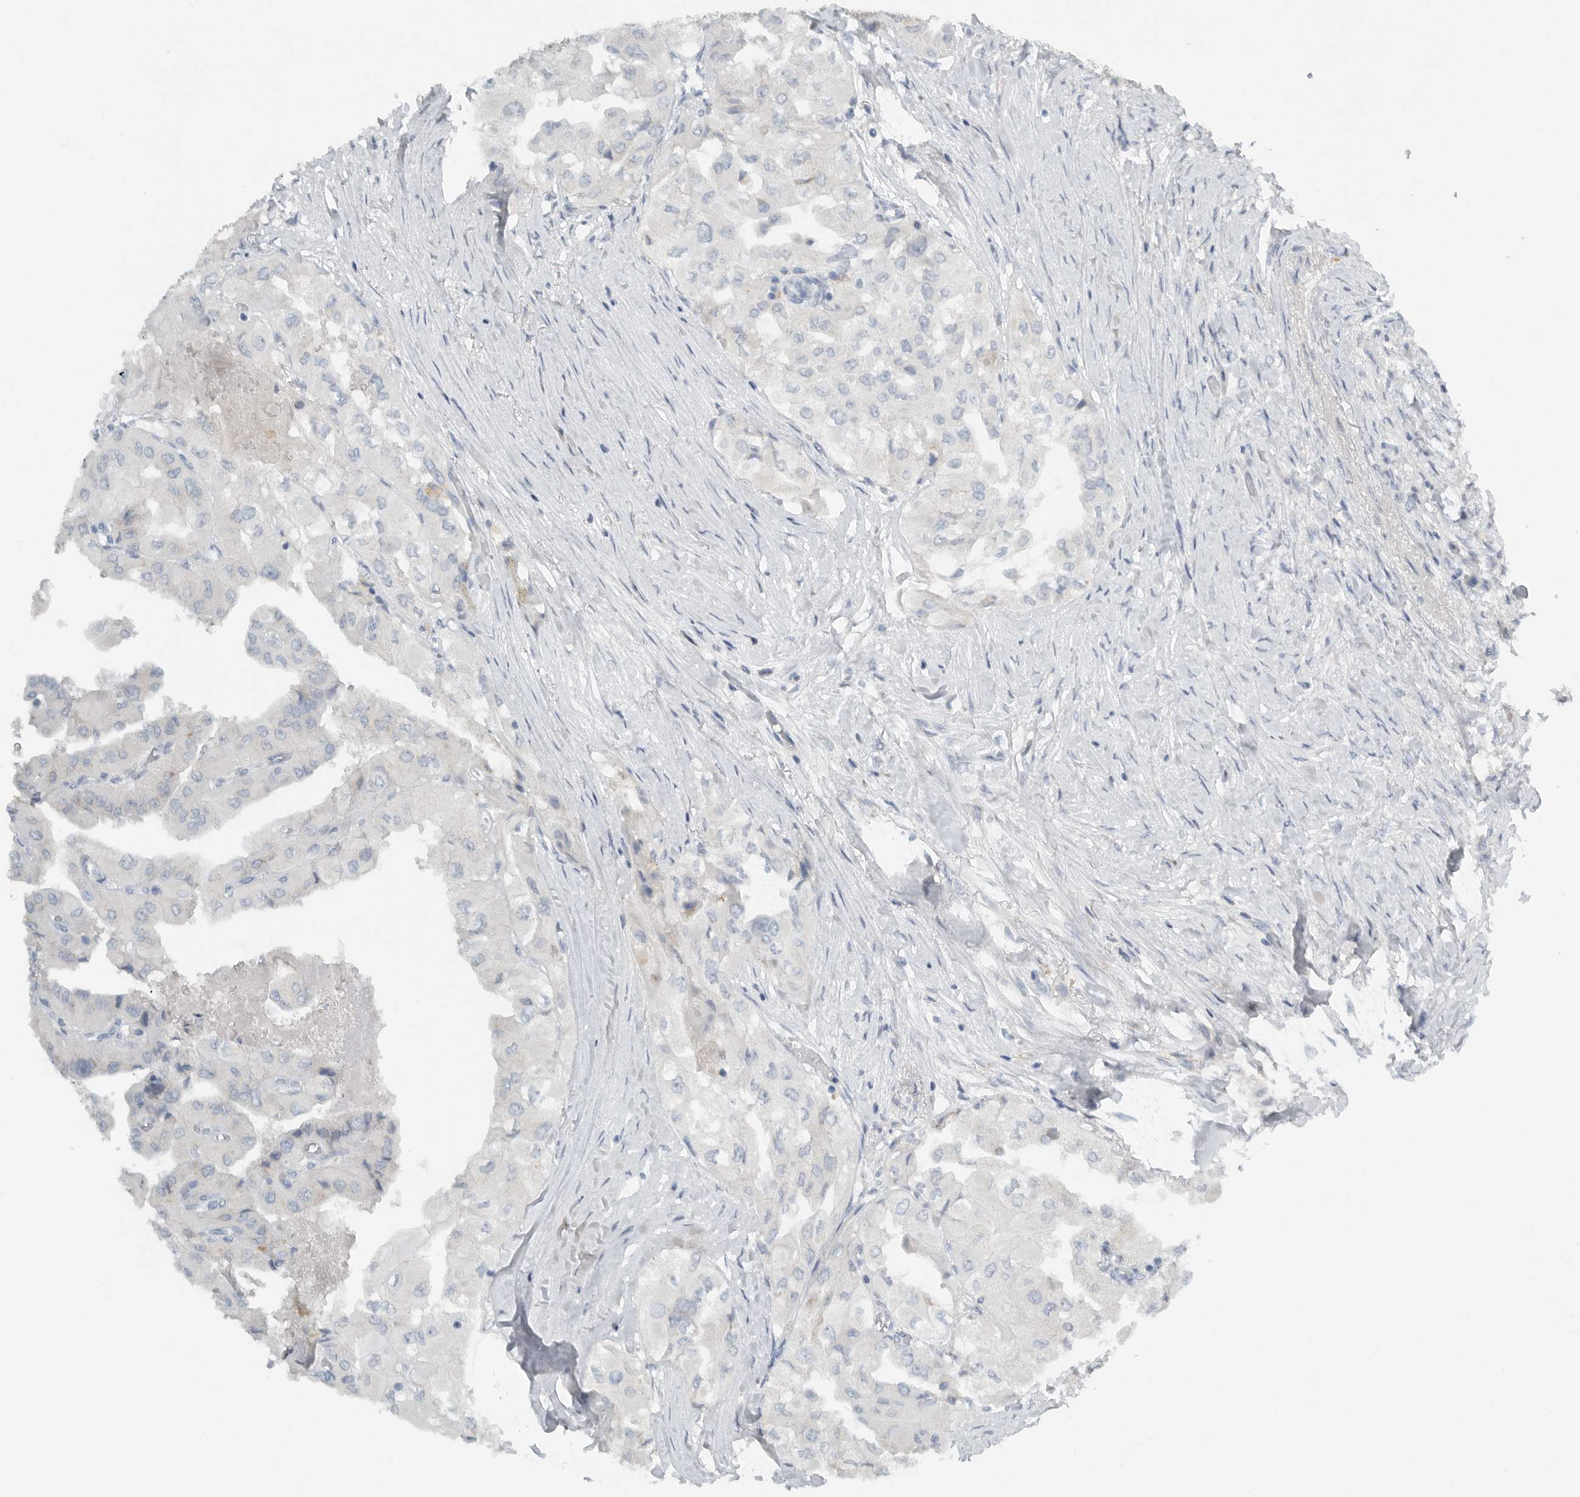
{"staining": {"intensity": "negative", "quantity": "none", "location": "none"}, "tissue": "thyroid cancer", "cell_type": "Tumor cells", "image_type": "cancer", "snomed": [{"axis": "morphology", "description": "Papillary adenocarcinoma, NOS"}, {"axis": "topography", "description": "Thyroid gland"}], "caption": "This micrograph is of thyroid cancer (papillary adenocarcinoma) stained with immunohistochemistry to label a protein in brown with the nuclei are counter-stained blue. There is no positivity in tumor cells. The staining is performed using DAB (3,3'-diaminobenzidine) brown chromogen with nuclei counter-stained in using hematoxylin.", "gene": "PAM", "patient": {"sex": "female", "age": 59}}